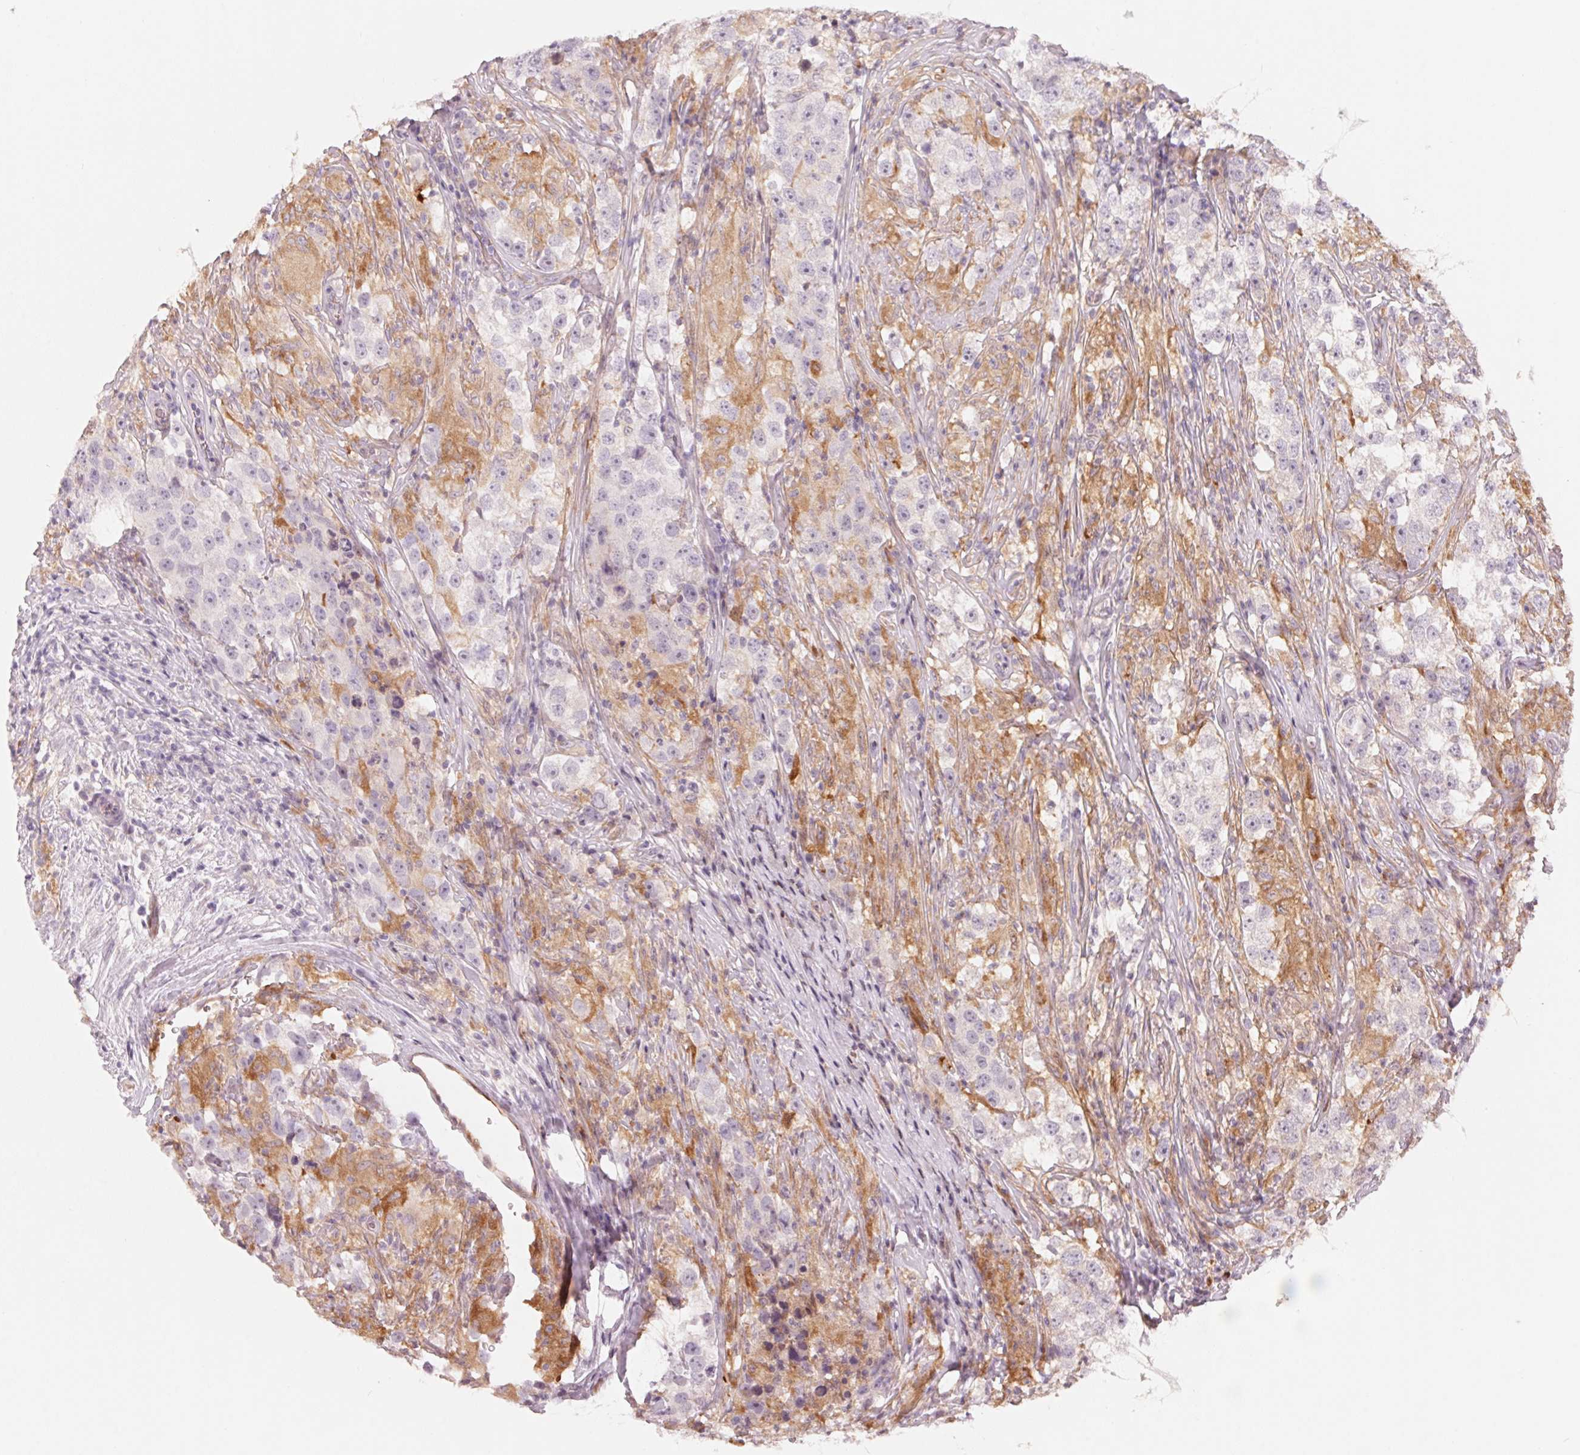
{"staining": {"intensity": "negative", "quantity": "none", "location": "none"}, "tissue": "testis cancer", "cell_type": "Tumor cells", "image_type": "cancer", "snomed": [{"axis": "morphology", "description": "Seminoma, NOS"}, {"axis": "topography", "description": "Testis"}], "caption": "Tumor cells are negative for brown protein staining in testis cancer.", "gene": "SLC17A4", "patient": {"sex": "male", "age": 46}}